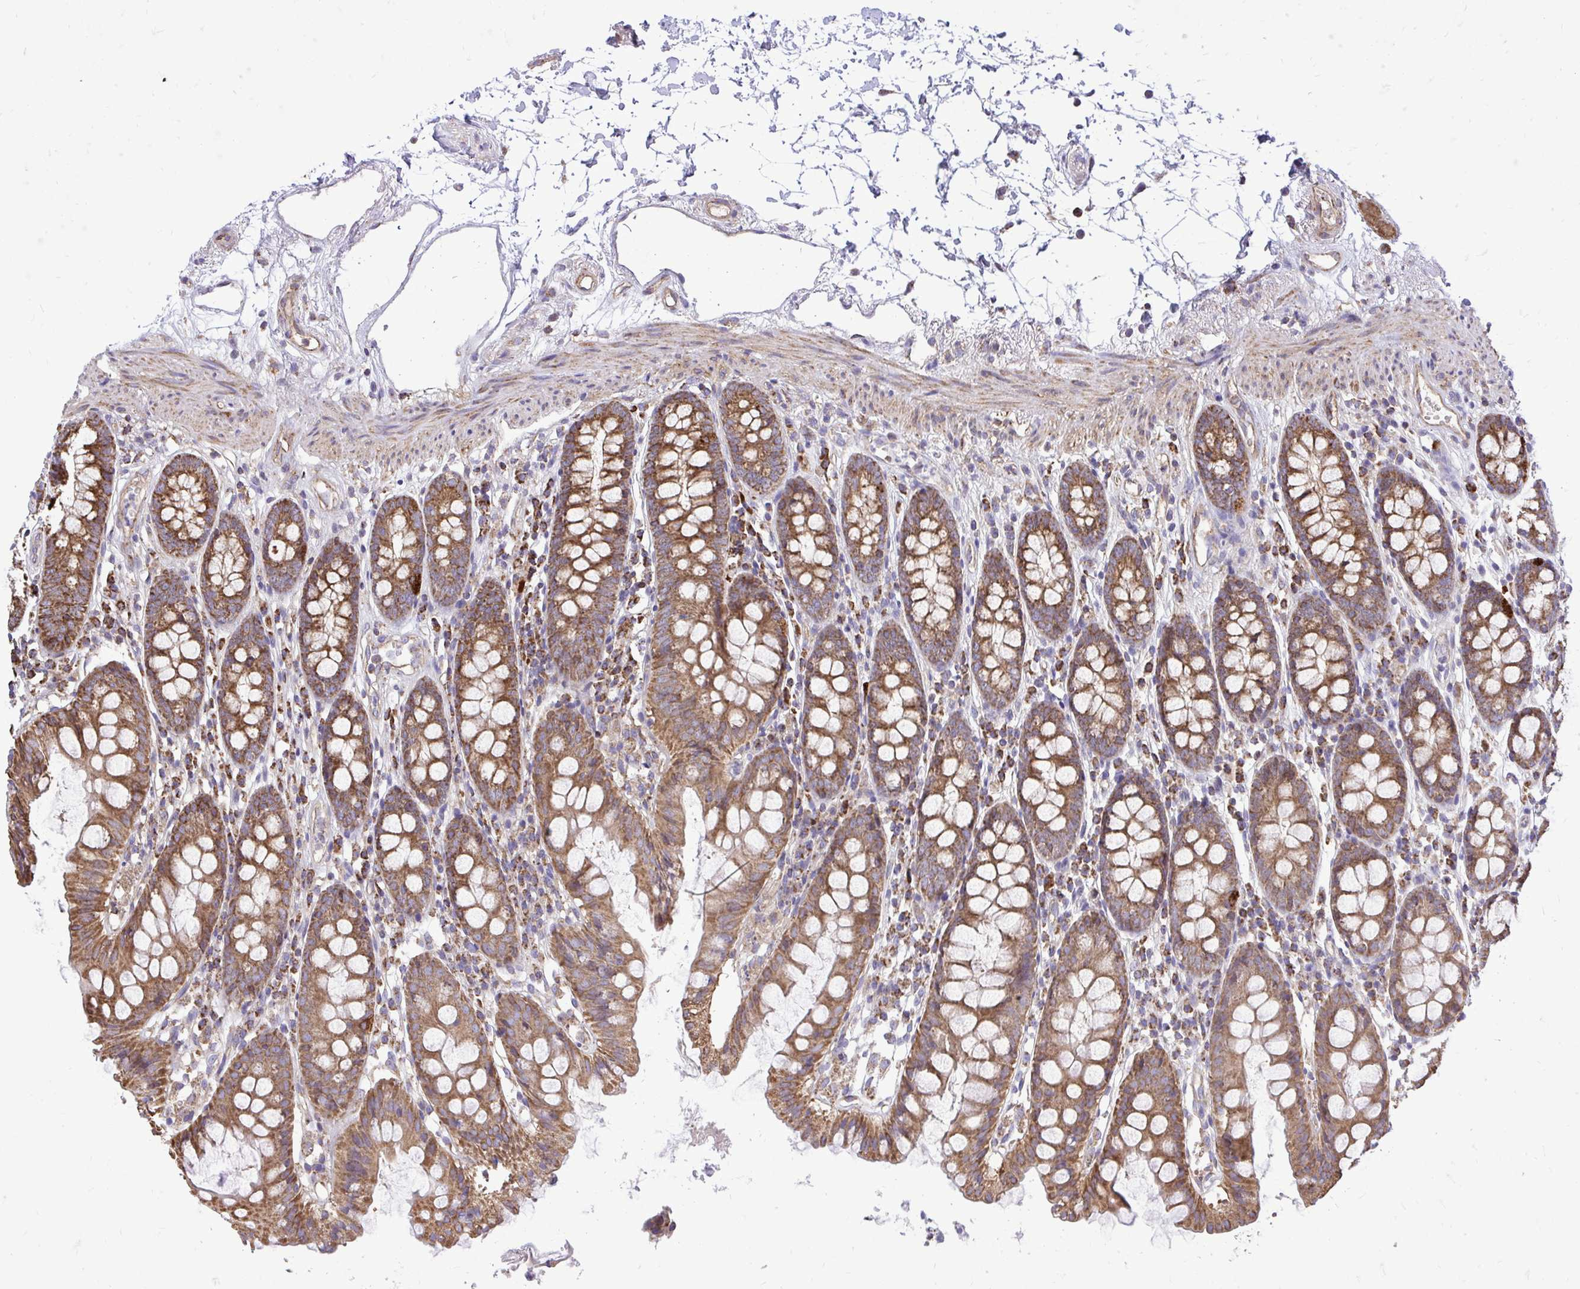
{"staining": {"intensity": "moderate", "quantity": ">75%", "location": "cytoplasmic/membranous"}, "tissue": "colon", "cell_type": "Endothelial cells", "image_type": "normal", "snomed": [{"axis": "morphology", "description": "Normal tissue, NOS"}, {"axis": "topography", "description": "Colon"}], "caption": "Protein staining reveals moderate cytoplasmic/membranous expression in approximately >75% of endothelial cells in unremarkable colon.", "gene": "ATP13A2", "patient": {"sex": "female", "age": 84}}